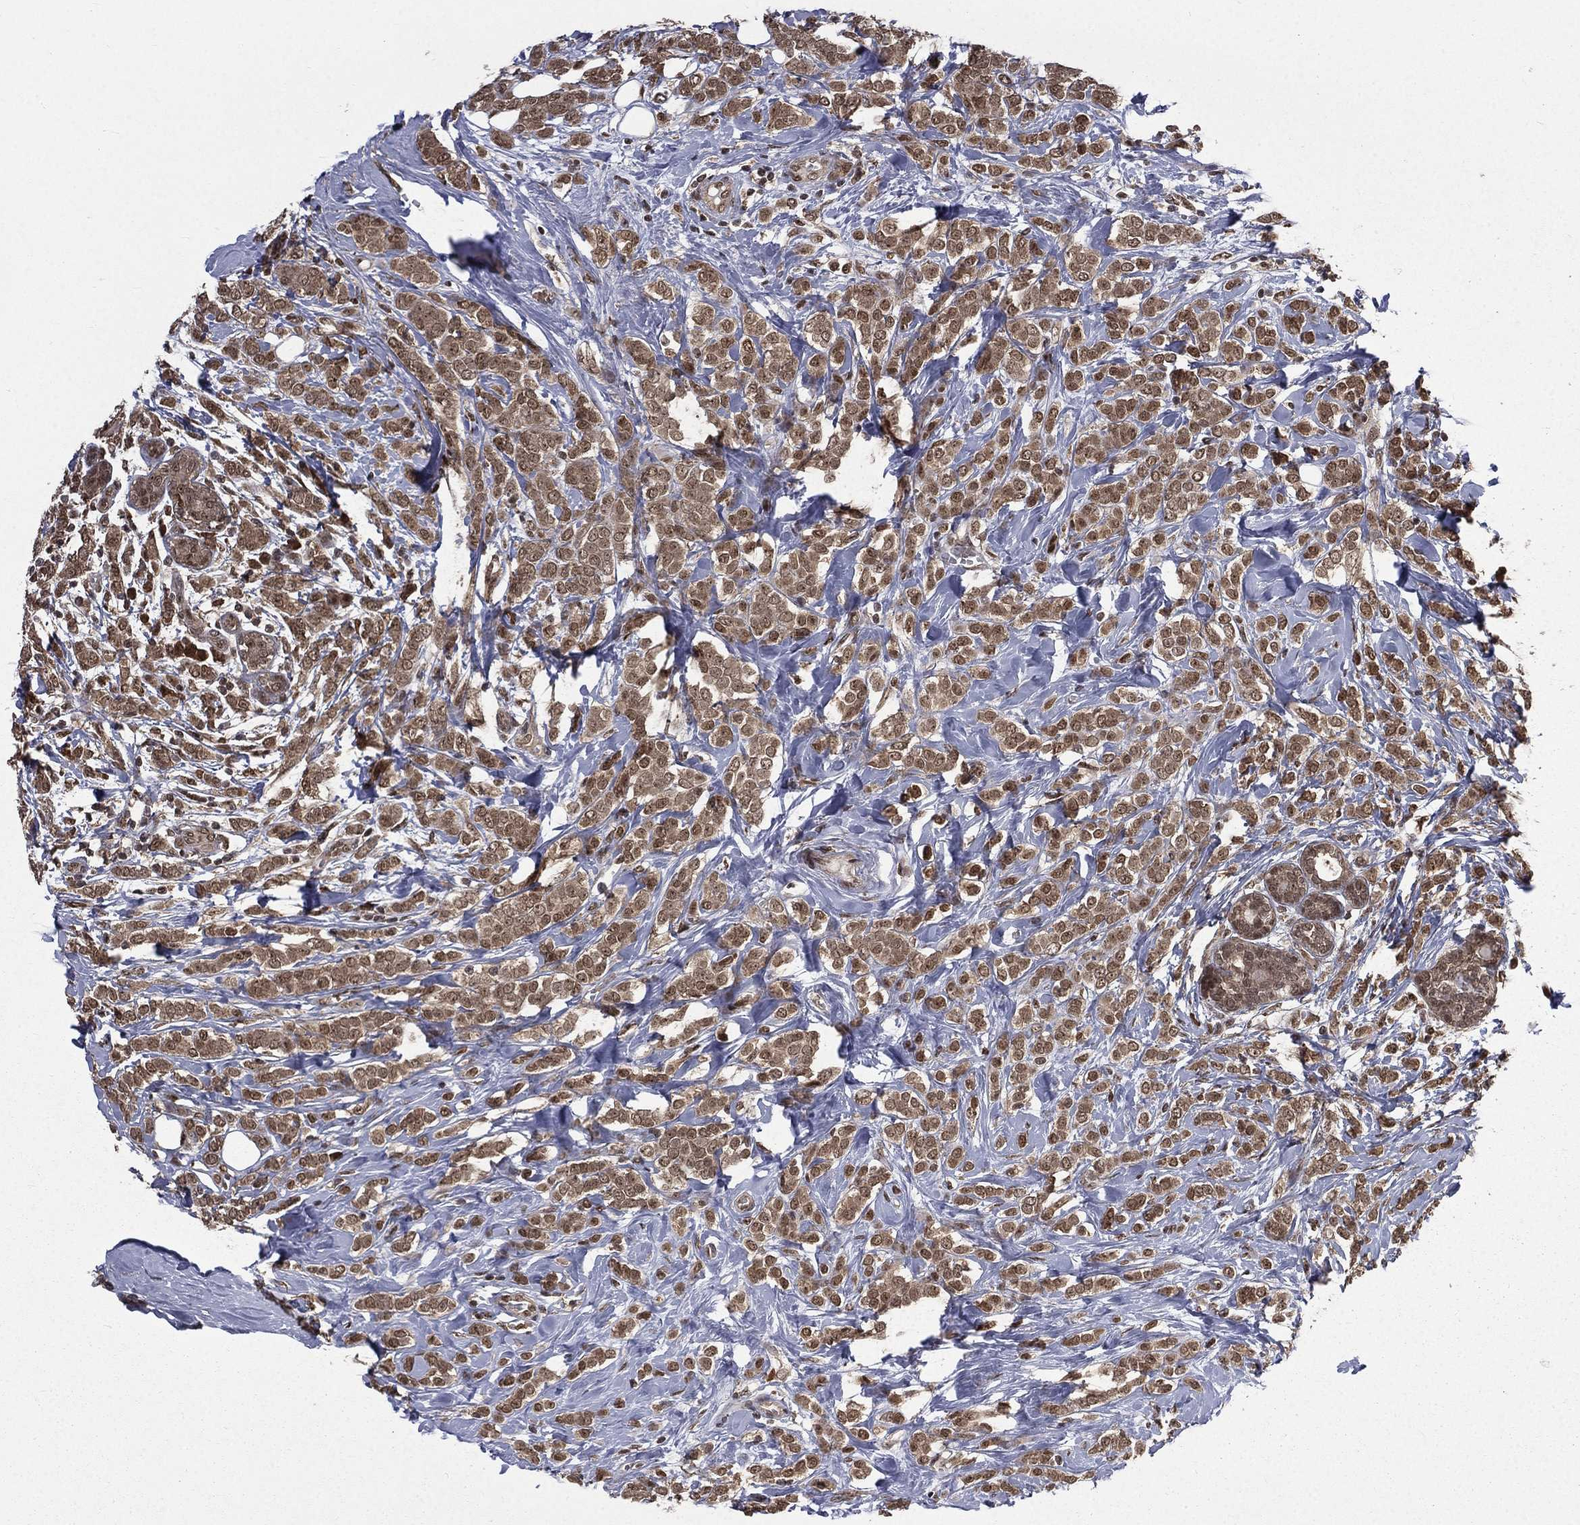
{"staining": {"intensity": "weak", "quantity": ">75%", "location": "cytoplasmic/membranous,nuclear"}, "tissue": "breast cancer", "cell_type": "Tumor cells", "image_type": "cancer", "snomed": [{"axis": "morphology", "description": "Lobular carcinoma"}, {"axis": "topography", "description": "Breast"}], "caption": "An IHC photomicrograph of neoplastic tissue is shown. Protein staining in brown highlights weak cytoplasmic/membranous and nuclear positivity in breast lobular carcinoma within tumor cells. Using DAB (3,3'-diaminobenzidine) (brown) and hematoxylin (blue) stains, captured at high magnification using brightfield microscopy.", "gene": "JMJD6", "patient": {"sex": "female", "age": 49}}